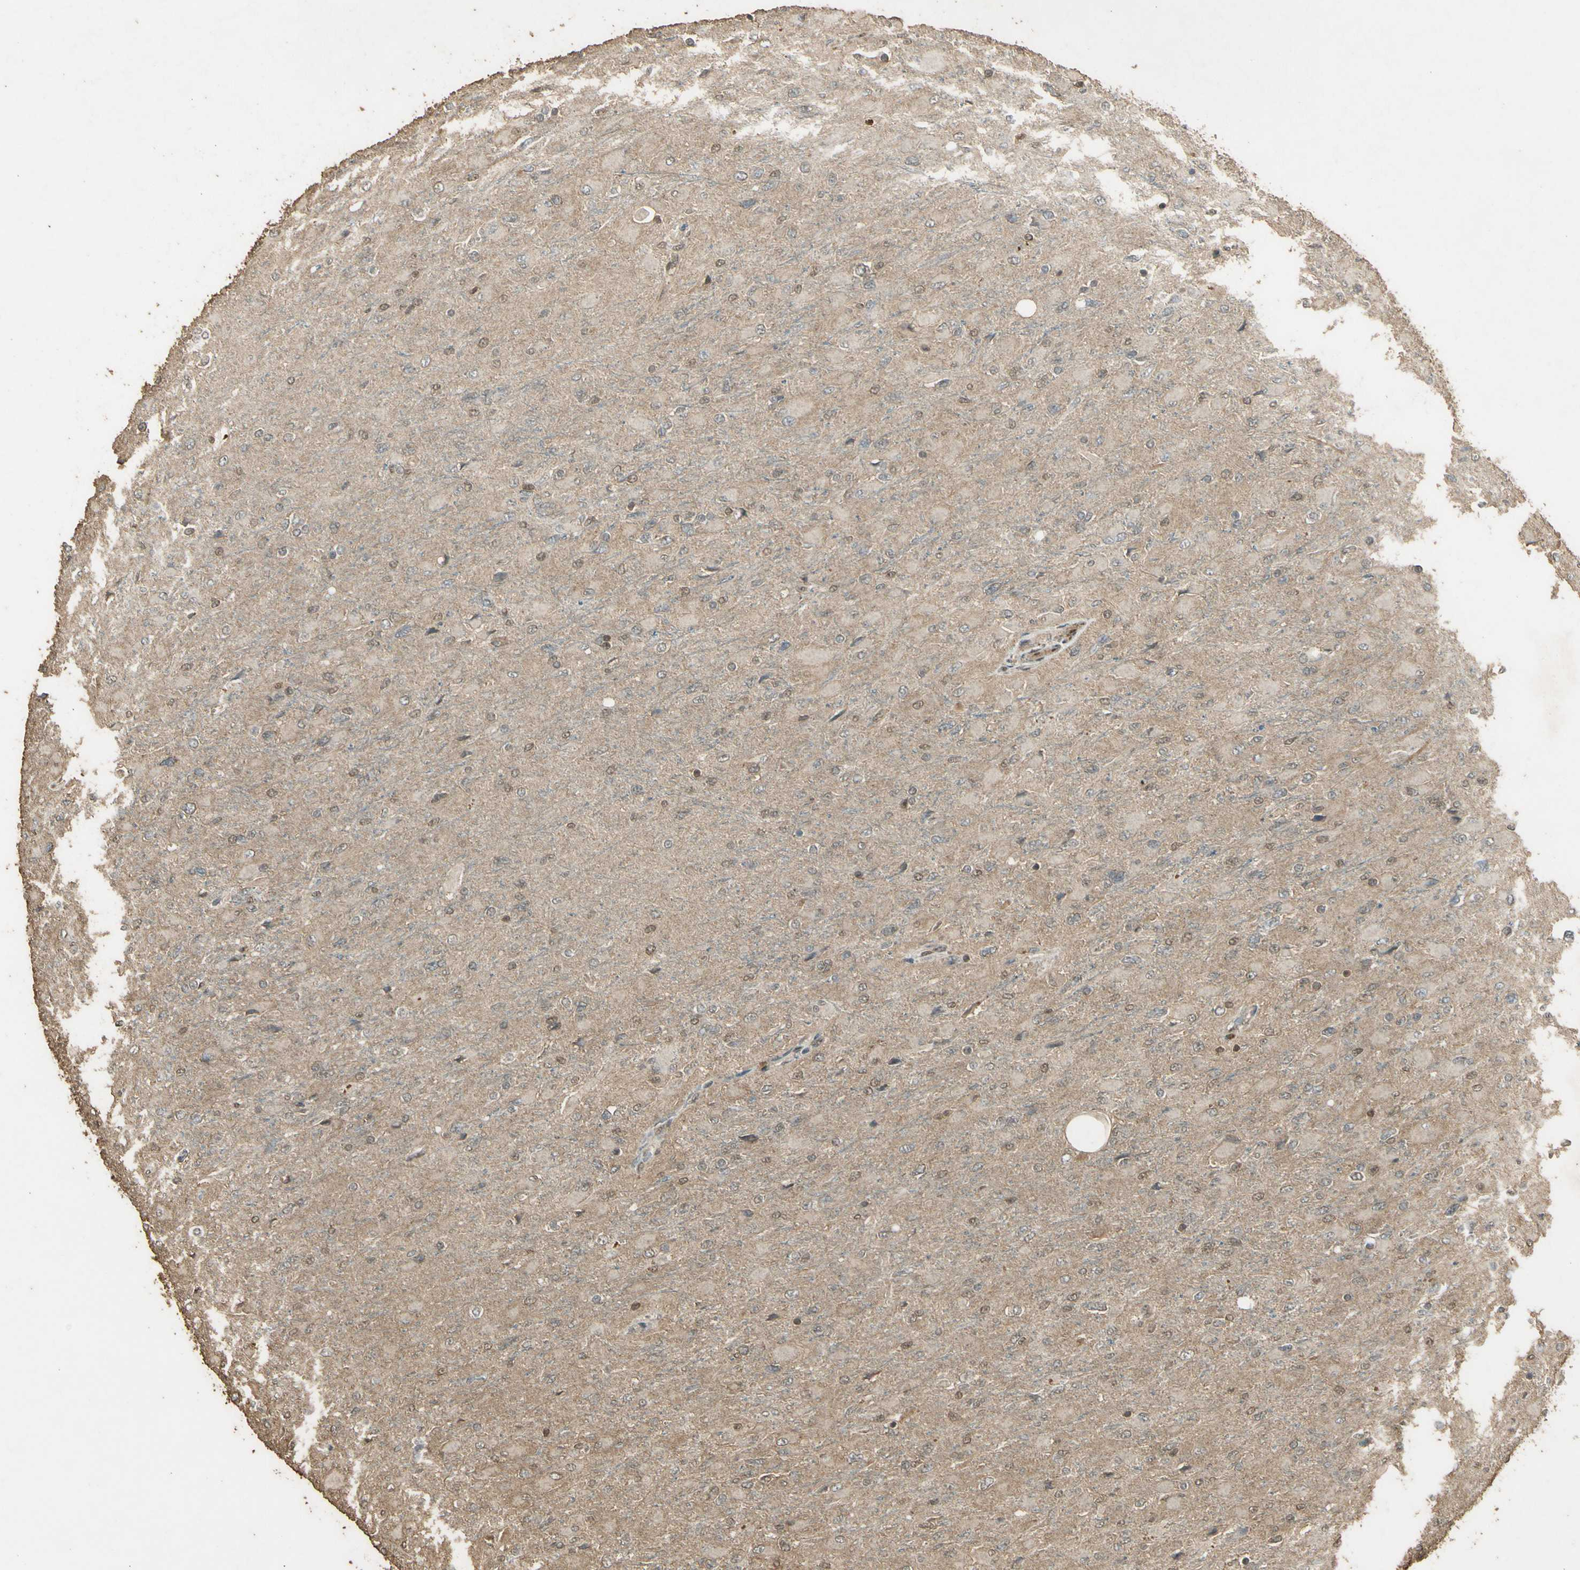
{"staining": {"intensity": "moderate", "quantity": "<25%", "location": "nuclear"}, "tissue": "glioma", "cell_type": "Tumor cells", "image_type": "cancer", "snomed": [{"axis": "morphology", "description": "Glioma, malignant, High grade"}, {"axis": "topography", "description": "Cerebral cortex"}], "caption": "High-grade glioma (malignant) stained for a protein exhibits moderate nuclear positivity in tumor cells.", "gene": "GMEB2", "patient": {"sex": "female", "age": 36}}